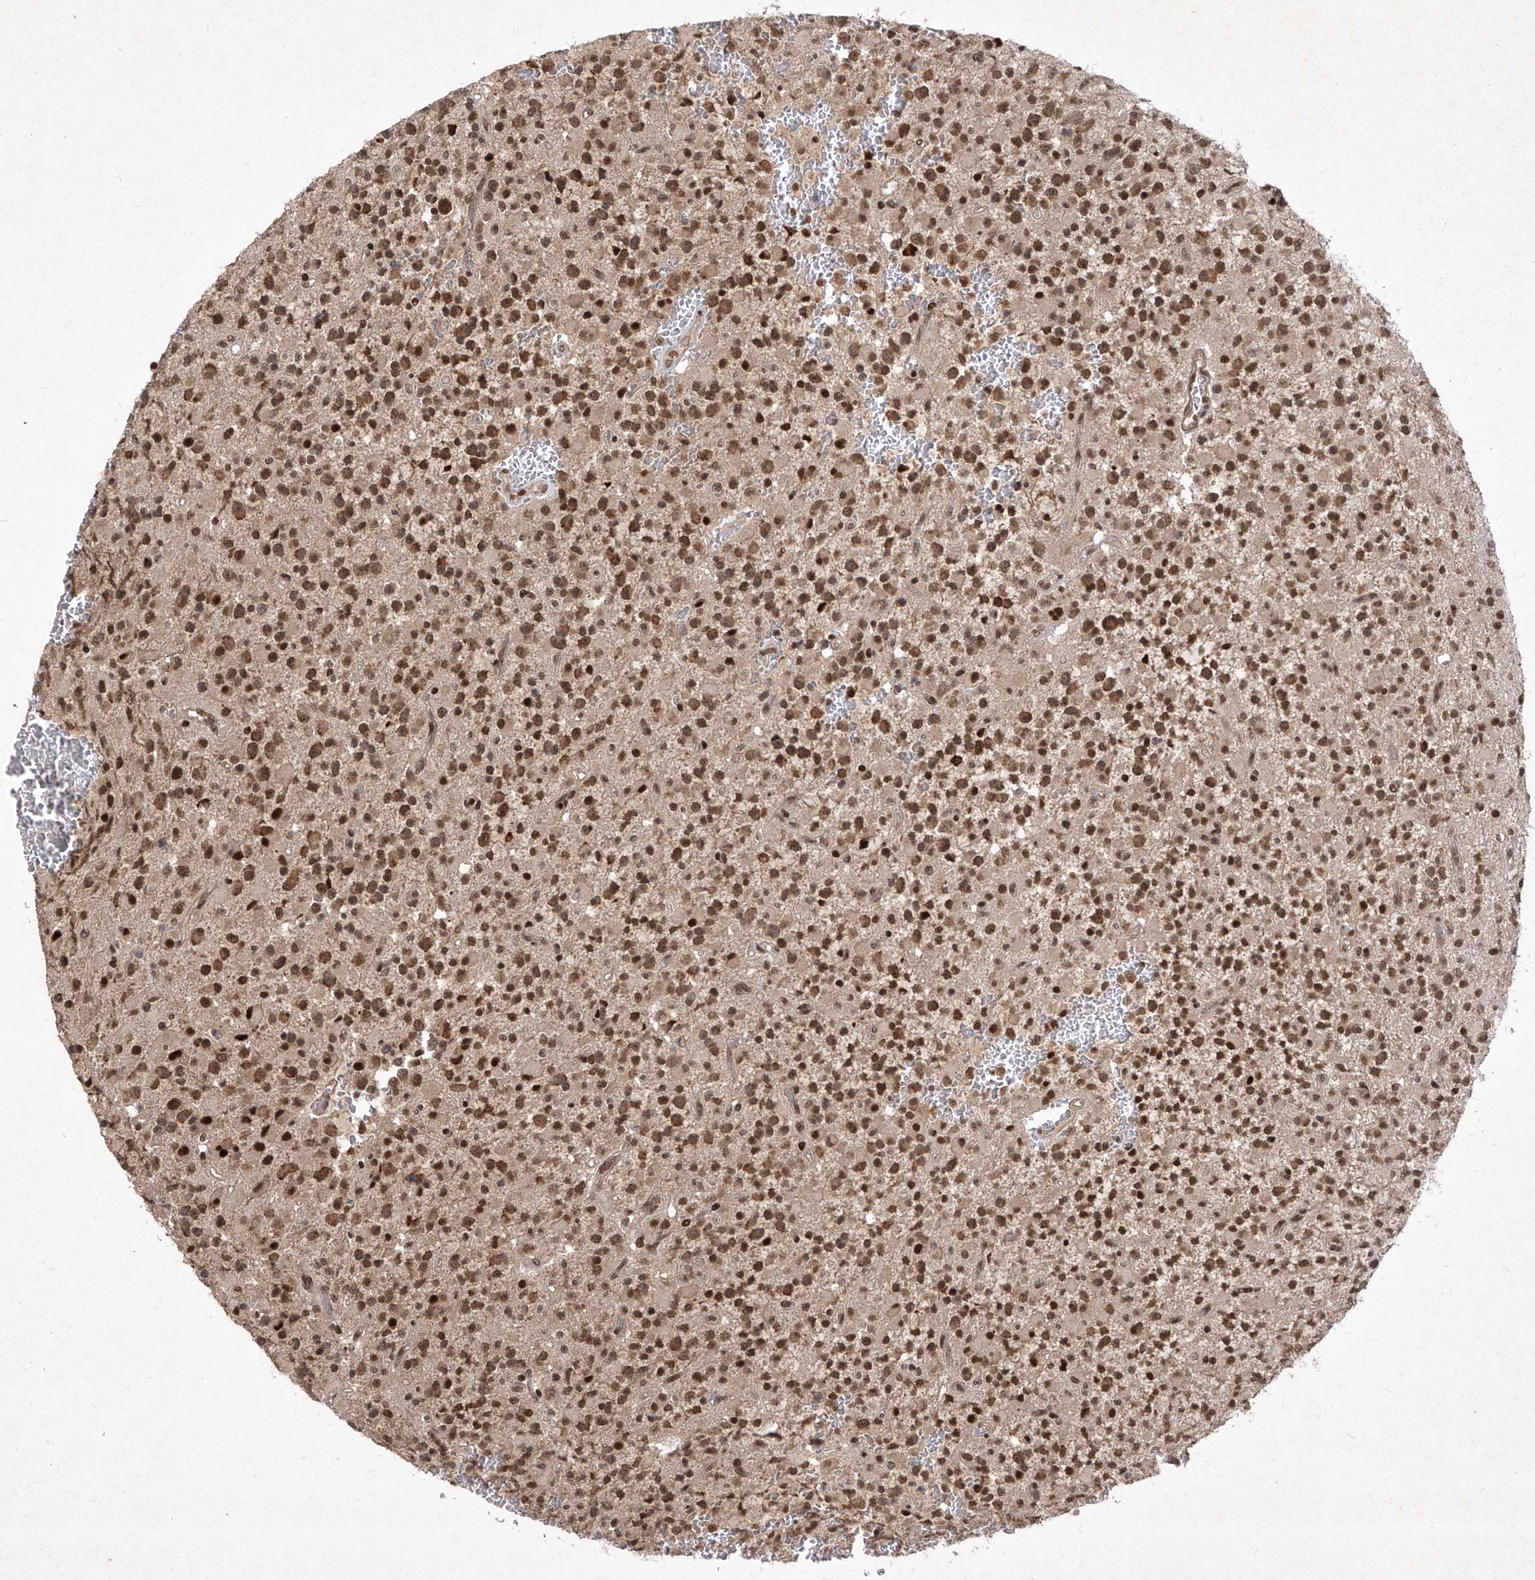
{"staining": {"intensity": "strong", "quantity": ">75%", "location": "nuclear"}, "tissue": "glioma", "cell_type": "Tumor cells", "image_type": "cancer", "snomed": [{"axis": "morphology", "description": "Glioma, malignant, High grade"}, {"axis": "topography", "description": "Brain"}], "caption": "Immunohistochemical staining of glioma reveals strong nuclear protein expression in about >75% of tumor cells. (Stains: DAB (3,3'-diaminobenzidine) in brown, nuclei in blue, Microscopy: brightfield microscopy at high magnification).", "gene": "IRF2", "patient": {"sex": "male", "age": 34}}